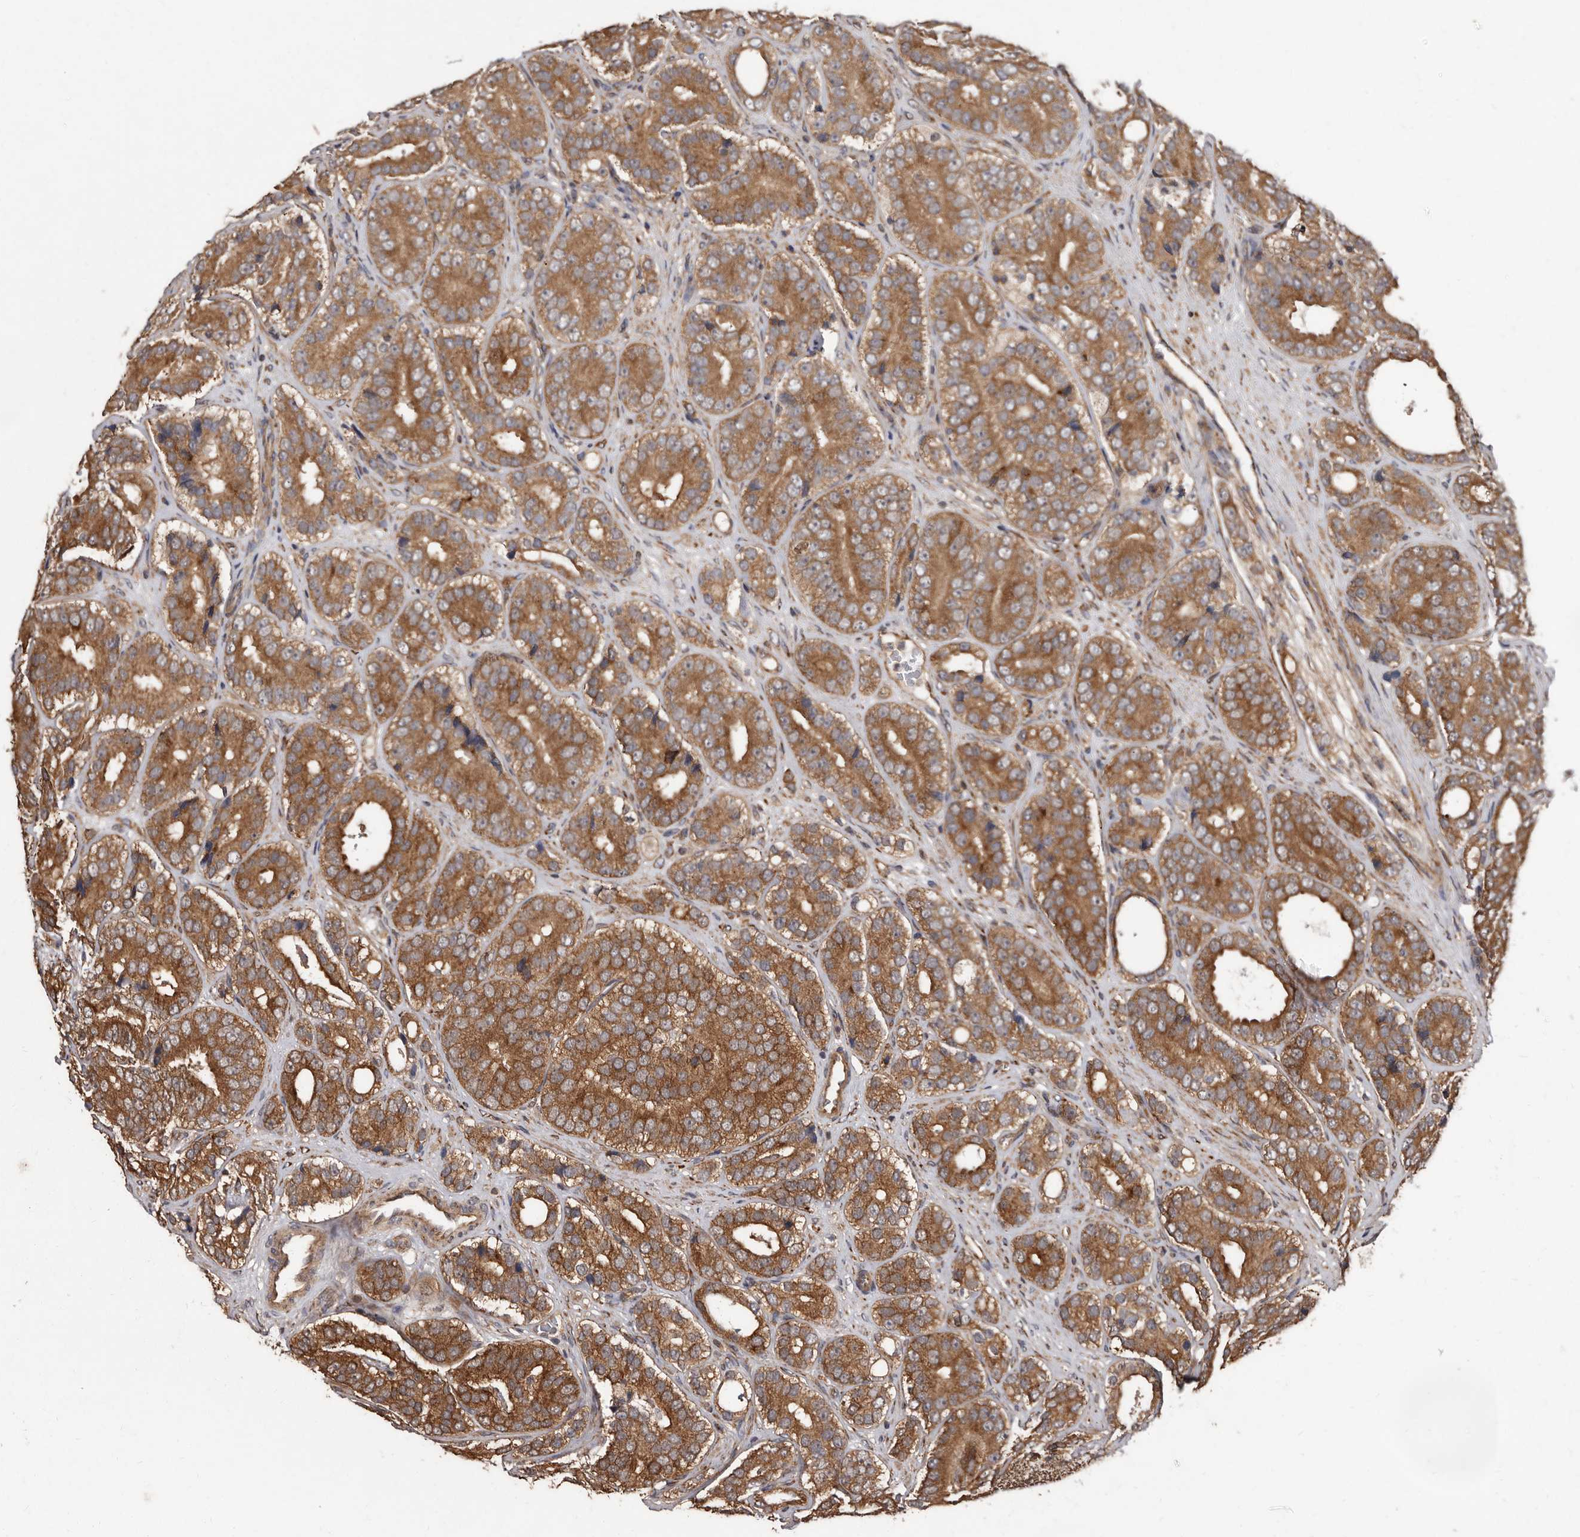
{"staining": {"intensity": "moderate", "quantity": ">75%", "location": "cytoplasmic/membranous"}, "tissue": "prostate cancer", "cell_type": "Tumor cells", "image_type": "cancer", "snomed": [{"axis": "morphology", "description": "Adenocarcinoma, High grade"}, {"axis": "topography", "description": "Prostate"}], "caption": "Brown immunohistochemical staining in human prostate cancer (high-grade adenocarcinoma) shows moderate cytoplasmic/membranous positivity in about >75% of tumor cells.", "gene": "FLAD1", "patient": {"sex": "male", "age": 56}}